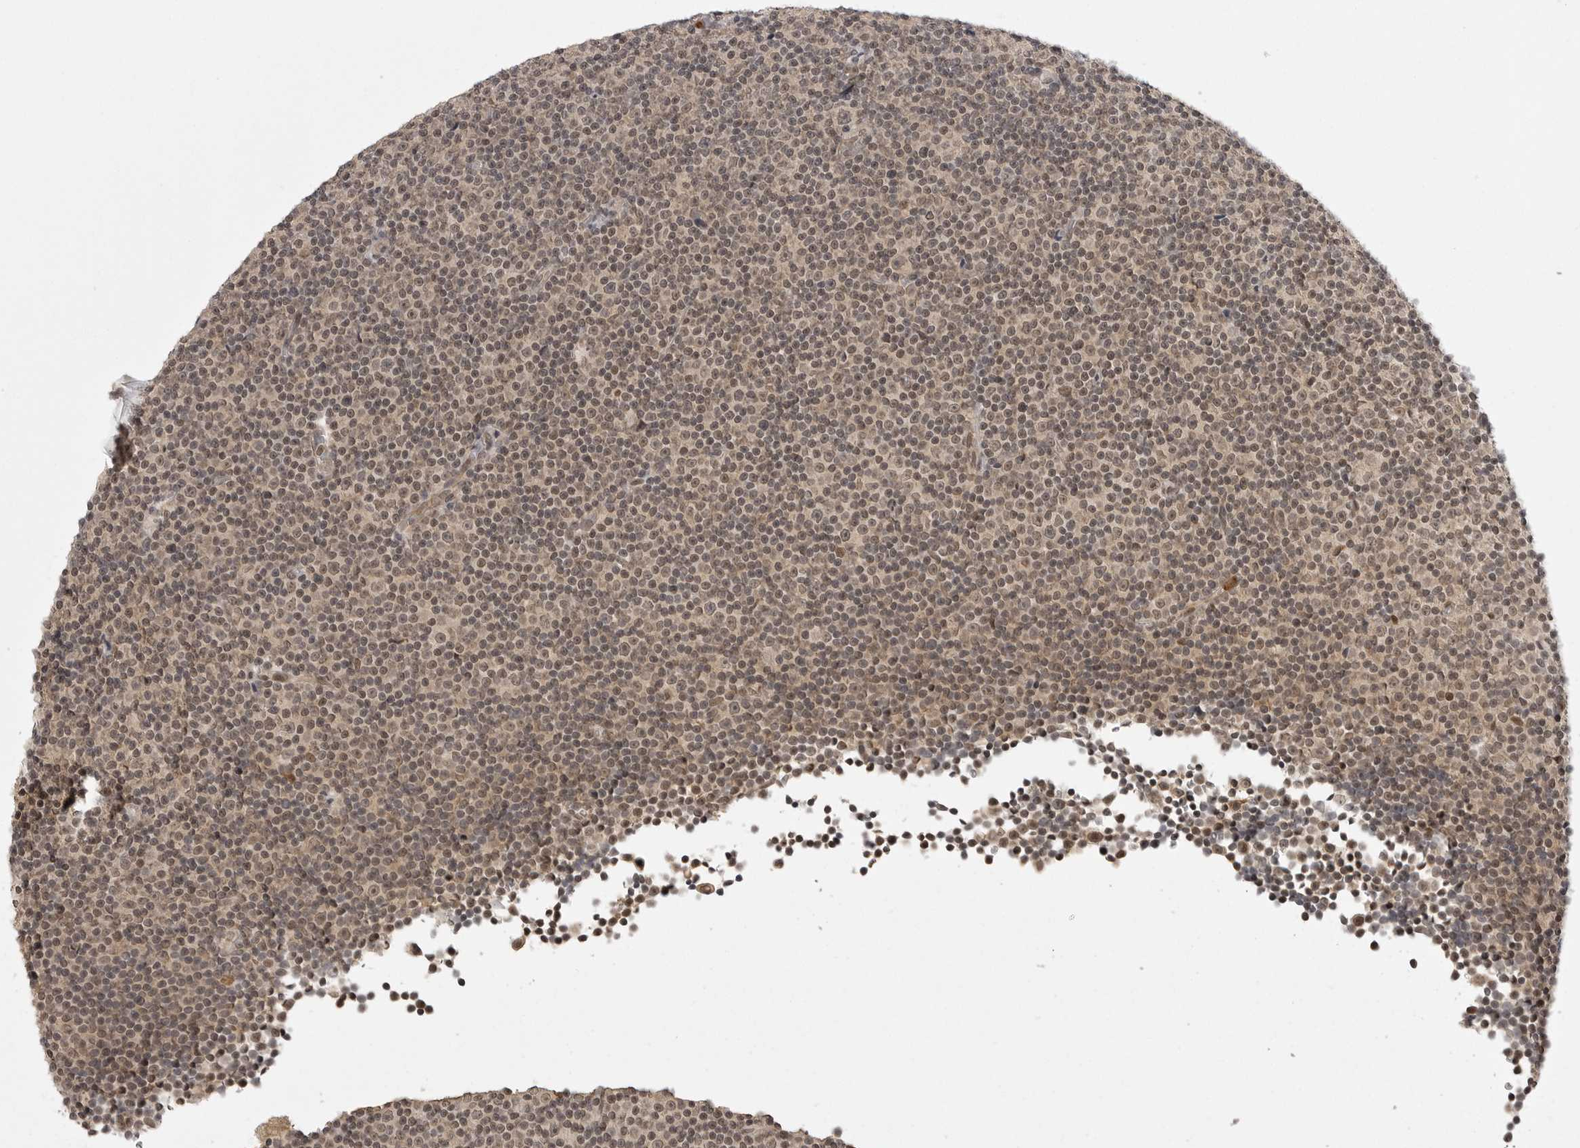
{"staining": {"intensity": "weak", "quantity": ">75%", "location": "cytoplasmic/membranous,nuclear"}, "tissue": "lymphoma", "cell_type": "Tumor cells", "image_type": "cancer", "snomed": [{"axis": "morphology", "description": "Malignant lymphoma, non-Hodgkin's type, Low grade"}, {"axis": "topography", "description": "Lymph node"}], "caption": "Weak cytoplasmic/membranous and nuclear expression for a protein is seen in about >75% of tumor cells of low-grade malignant lymphoma, non-Hodgkin's type using immunohistochemistry.", "gene": "PEG3", "patient": {"sex": "female", "age": 67}}